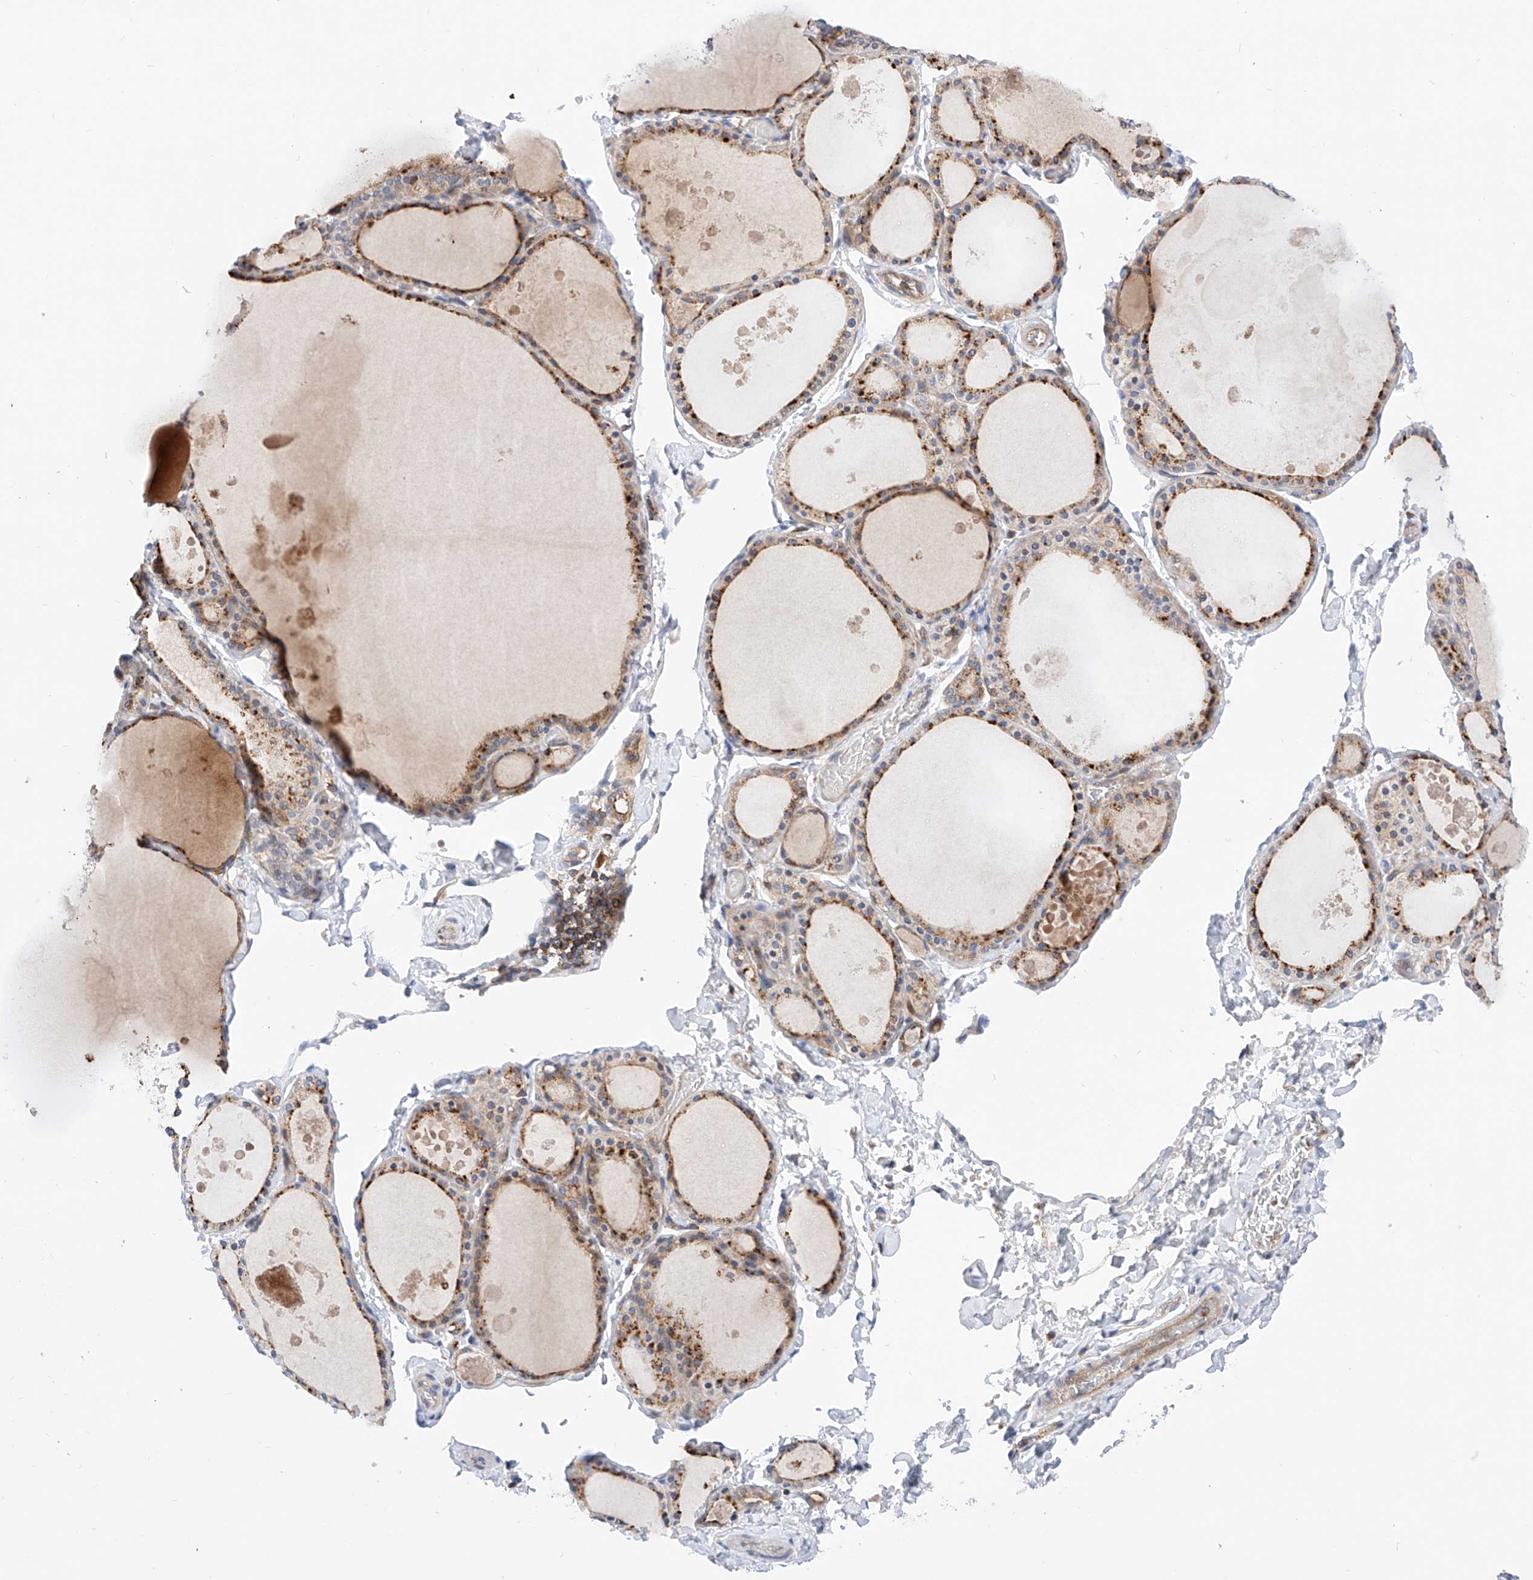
{"staining": {"intensity": "moderate", "quantity": ">75%", "location": "cytoplasmic/membranous"}, "tissue": "thyroid gland", "cell_type": "Glandular cells", "image_type": "normal", "snomed": [{"axis": "morphology", "description": "Normal tissue, NOS"}, {"axis": "topography", "description": "Thyroid gland"}], "caption": "Immunohistochemistry (IHC) photomicrograph of benign thyroid gland stained for a protein (brown), which exhibits medium levels of moderate cytoplasmic/membranous staining in approximately >75% of glandular cells.", "gene": "NR1D1", "patient": {"sex": "male", "age": 56}}